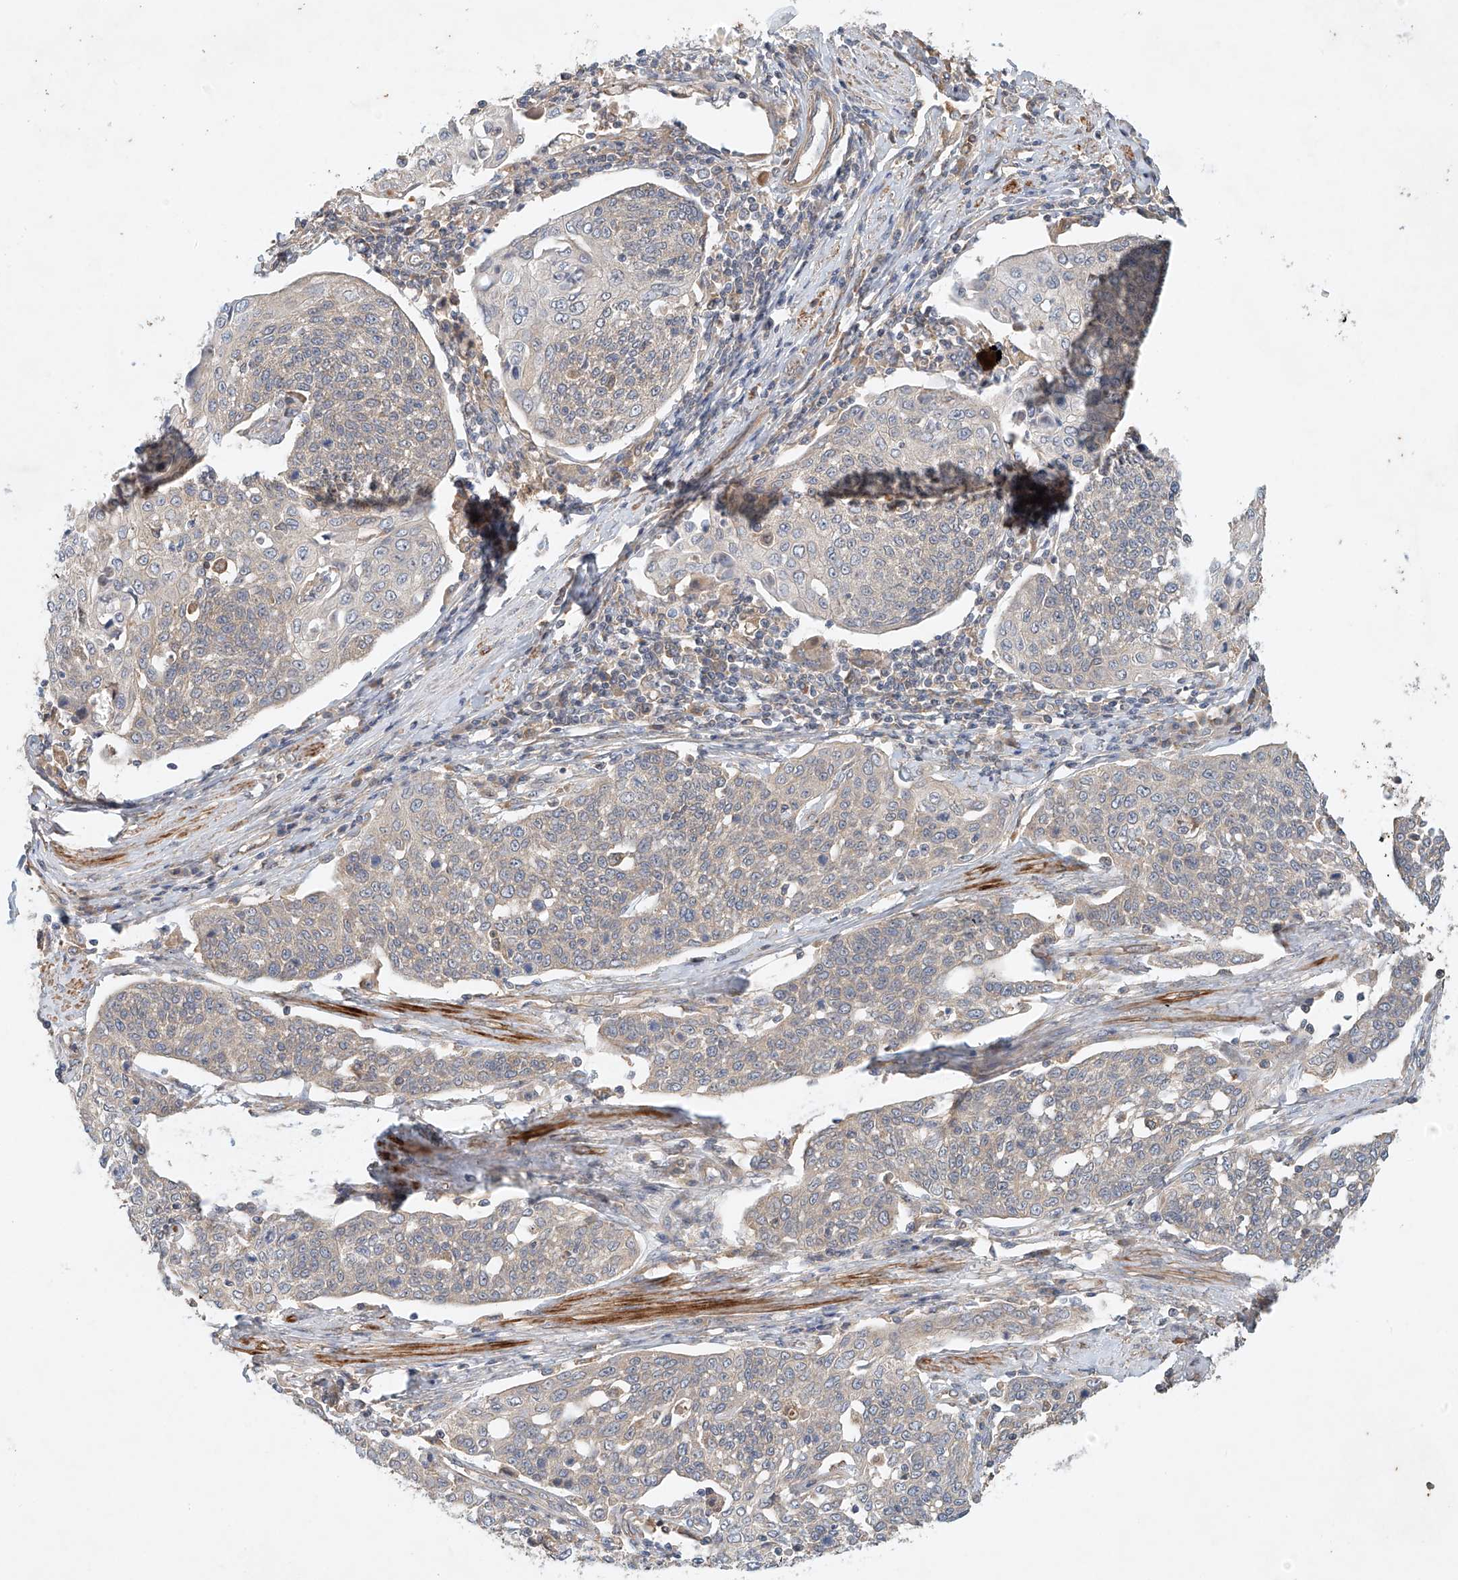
{"staining": {"intensity": "negative", "quantity": "none", "location": "none"}, "tissue": "cervical cancer", "cell_type": "Tumor cells", "image_type": "cancer", "snomed": [{"axis": "morphology", "description": "Squamous cell carcinoma, NOS"}, {"axis": "topography", "description": "Cervix"}], "caption": "Human squamous cell carcinoma (cervical) stained for a protein using IHC exhibits no staining in tumor cells.", "gene": "LYRM9", "patient": {"sex": "female", "age": 34}}